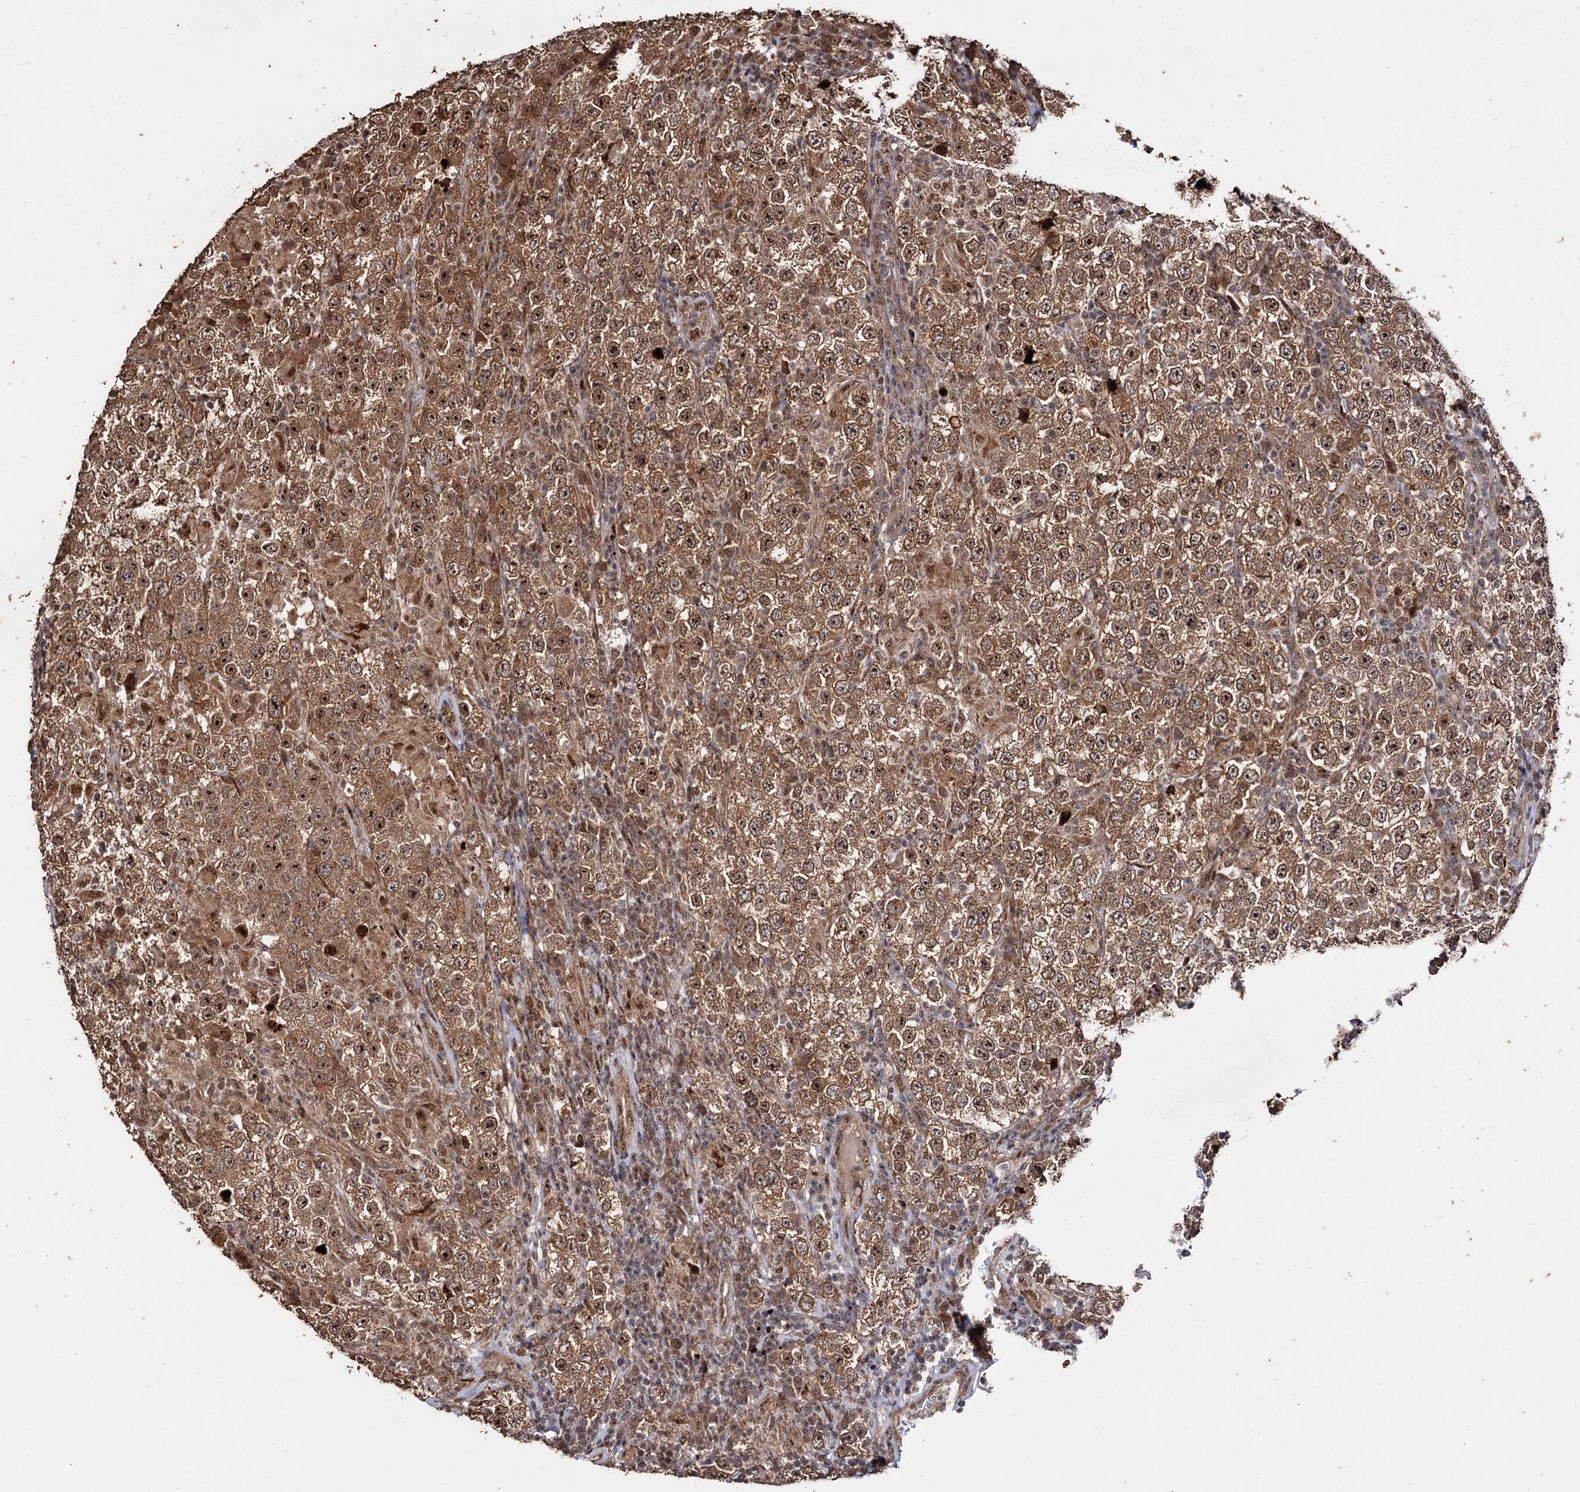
{"staining": {"intensity": "moderate", "quantity": ">75%", "location": "cytoplasmic/membranous,nuclear"}, "tissue": "testis cancer", "cell_type": "Tumor cells", "image_type": "cancer", "snomed": [{"axis": "morphology", "description": "Normal tissue, NOS"}, {"axis": "morphology", "description": "Urothelial carcinoma, High grade"}, {"axis": "morphology", "description": "Seminoma, NOS"}, {"axis": "morphology", "description": "Carcinoma, Embryonal, NOS"}, {"axis": "topography", "description": "Urinary bladder"}, {"axis": "topography", "description": "Testis"}], "caption": "Tumor cells show moderate cytoplasmic/membranous and nuclear staining in approximately >75% of cells in testis cancer. The protein is shown in brown color, while the nuclei are stained blue.", "gene": "PIGB", "patient": {"sex": "male", "age": 41}}